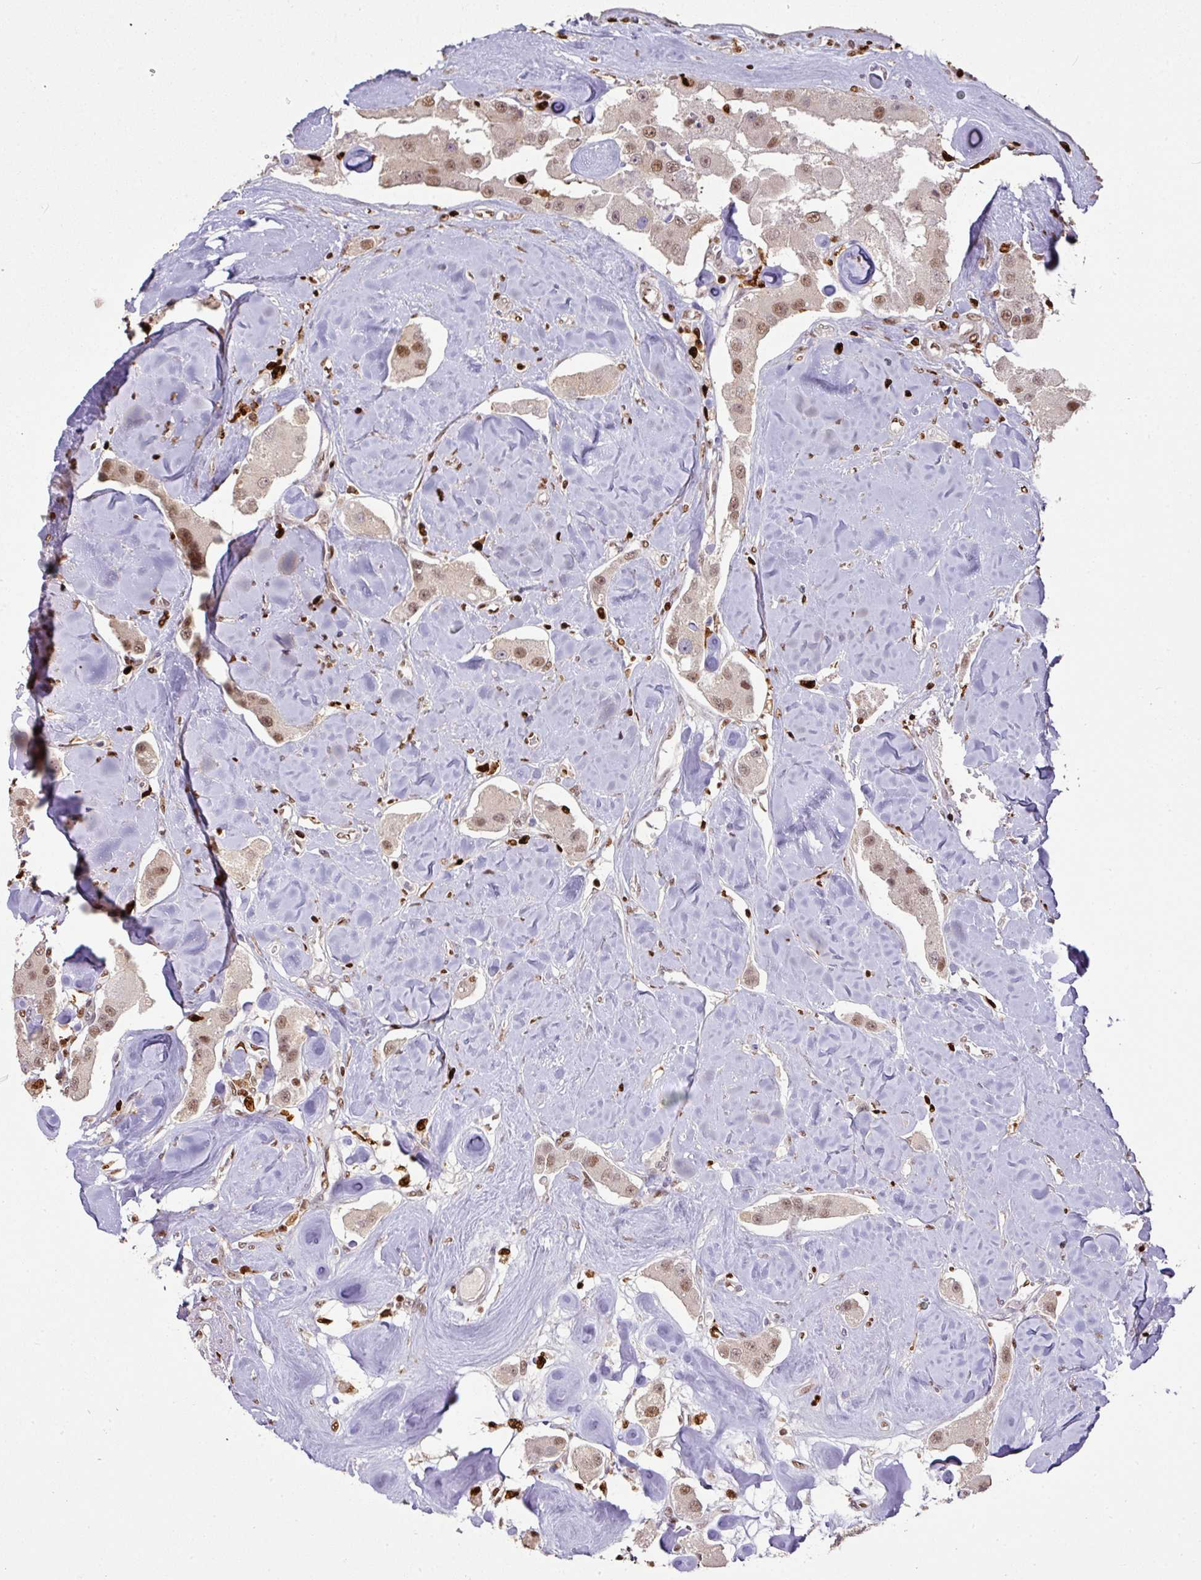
{"staining": {"intensity": "weak", "quantity": ">75%", "location": "nuclear"}, "tissue": "carcinoid", "cell_type": "Tumor cells", "image_type": "cancer", "snomed": [{"axis": "morphology", "description": "Carcinoid, malignant, NOS"}, {"axis": "topography", "description": "Pancreas"}], "caption": "Weak nuclear expression is present in about >75% of tumor cells in carcinoid.", "gene": "SAMHD1", "patient": {"sex": "male", "age": 41}}